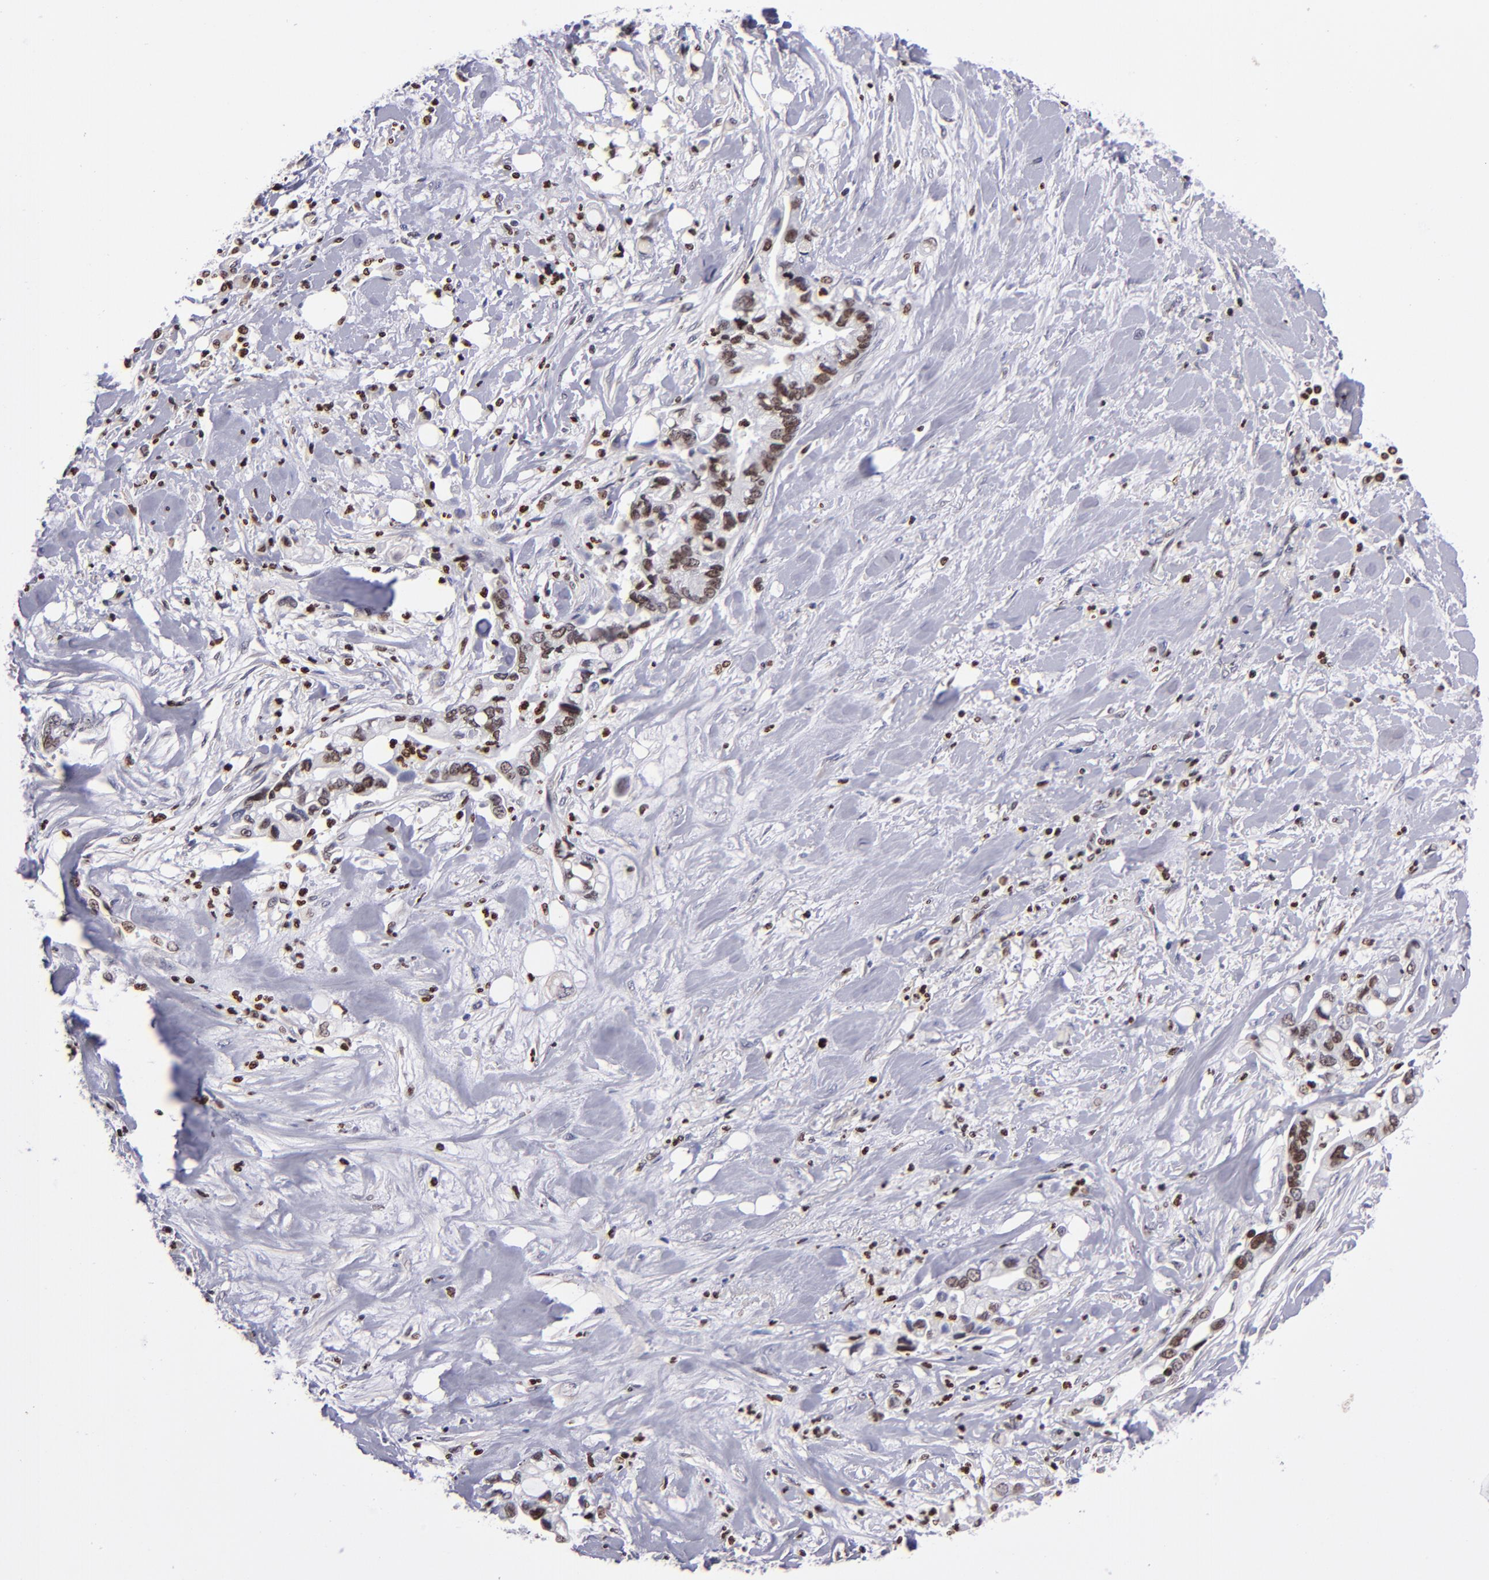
{"staining": {"intensity": "moderate", "quantity": "25%-75%", "location": "nuclear"}, "tissue": "pancreatic cancer", "cell_type": "Tumor cells", "image_type": "cancer", "snomed": [{"axis": "morphology", "description": "Adenocarcinoma, NOS"}, {"axis": "topography", "description": "Pancreas"}], "caption": "There is medium levels of moderate nuclear positivity in tumor cells of pancreatic cancer, as demonstrated by immunohistochemical staining (brown color).", "gene": "CDKL5", "patient": {"sex": "male", "age": 70}}